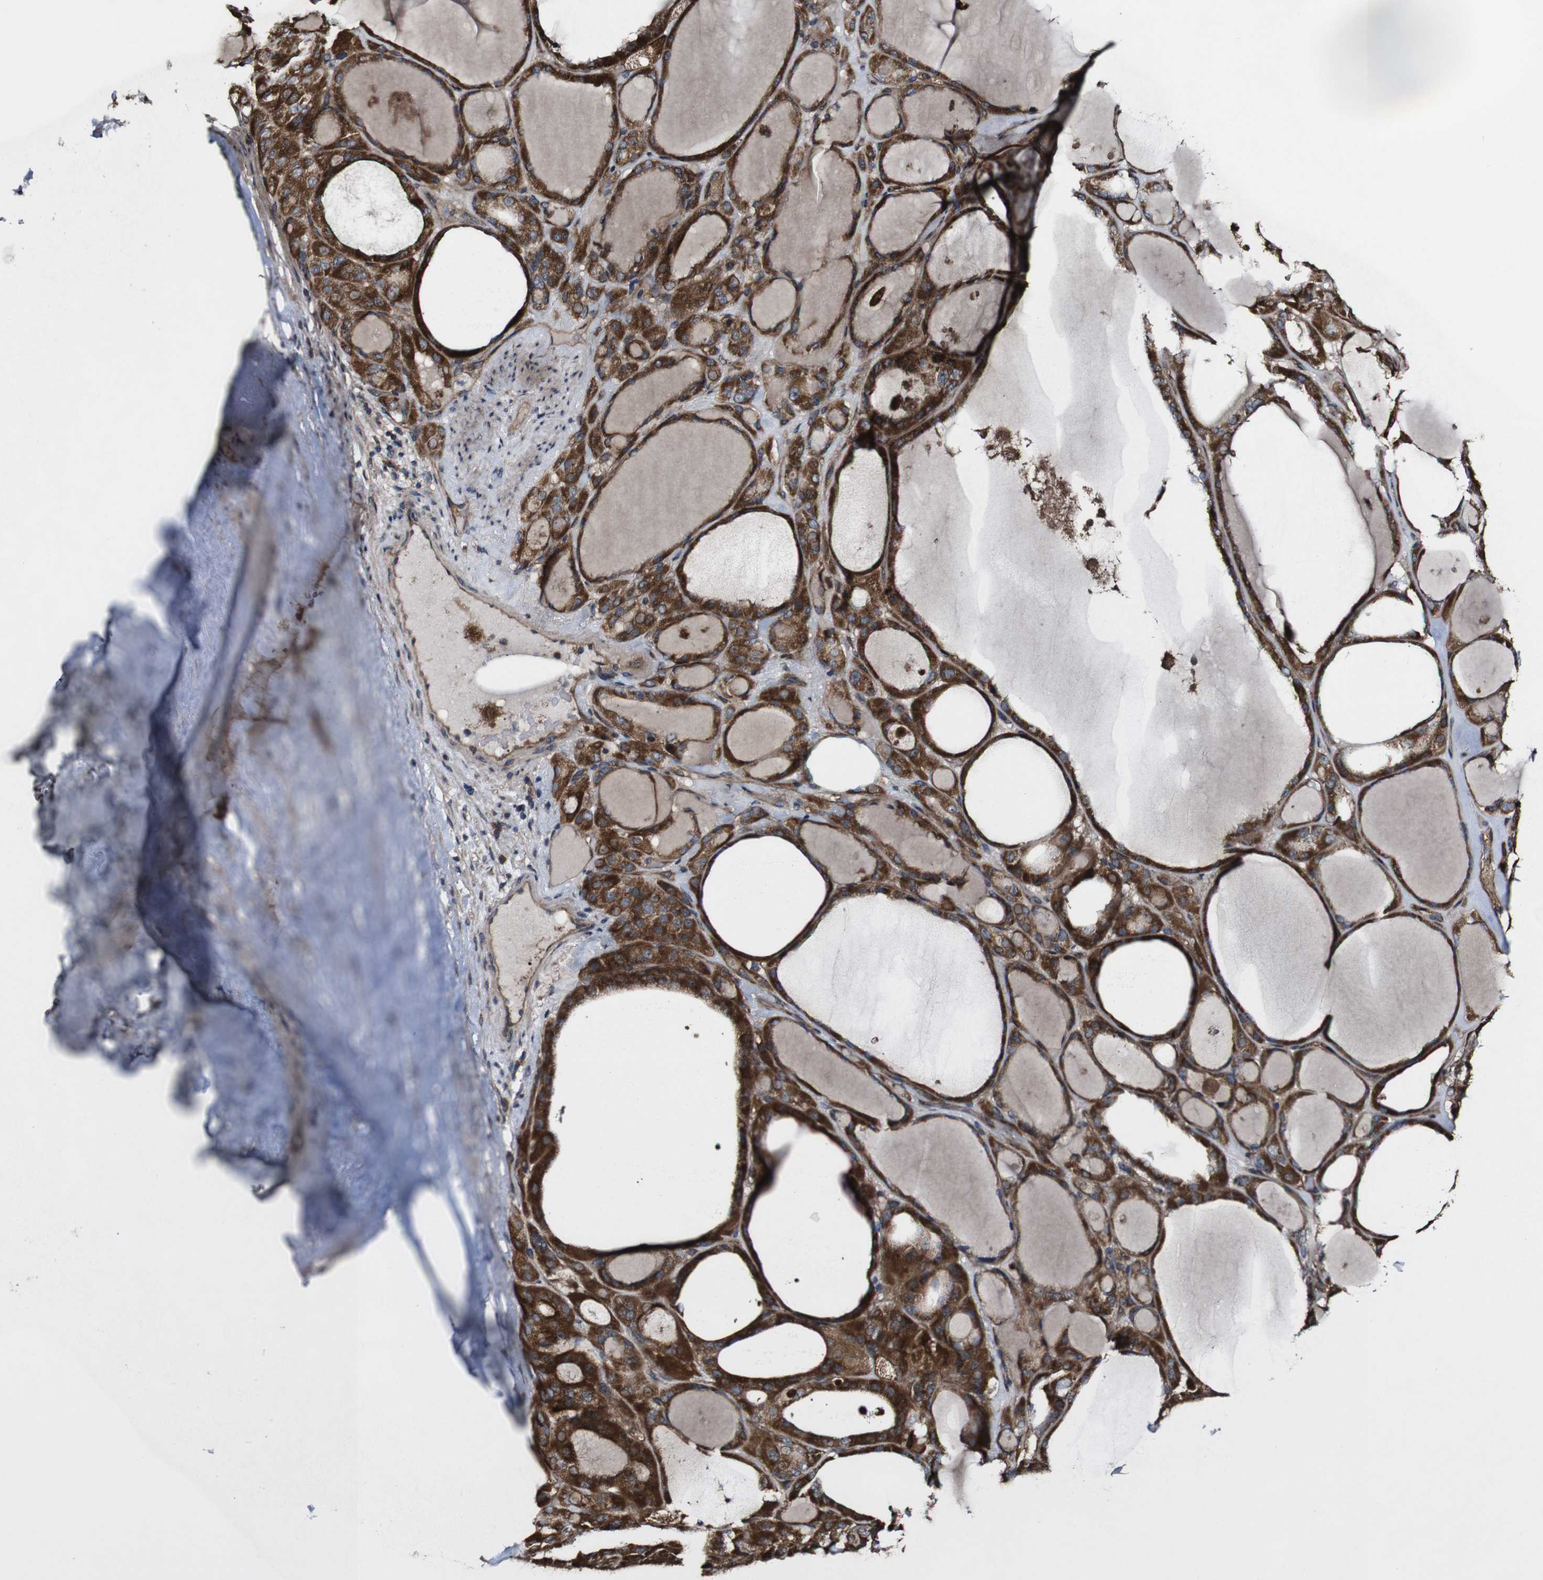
{"staining": {"intensity": "strong", "quantity": ">75%", "location": "cytoplasmic/membranous"}, "tissue": "thyroid gland", "cell_type": "Glandular cells", "image_type": "normal", "snomed": [{"axis": "morphology", "description": "Normal tissue, NOS"}, {"axis": "morphology", "description": "Carcinoma, NOS"}, {"axis": "topography", "description": "Thyroid gland"}], "caption": "Protein staining of unremarkable thyroid gland exhibits strong cytoplasmic/membranous staining in approximately >75% of glandular cells.", "gene": "BTN3A3", "patient": {"sex": "female", "age": 86}}